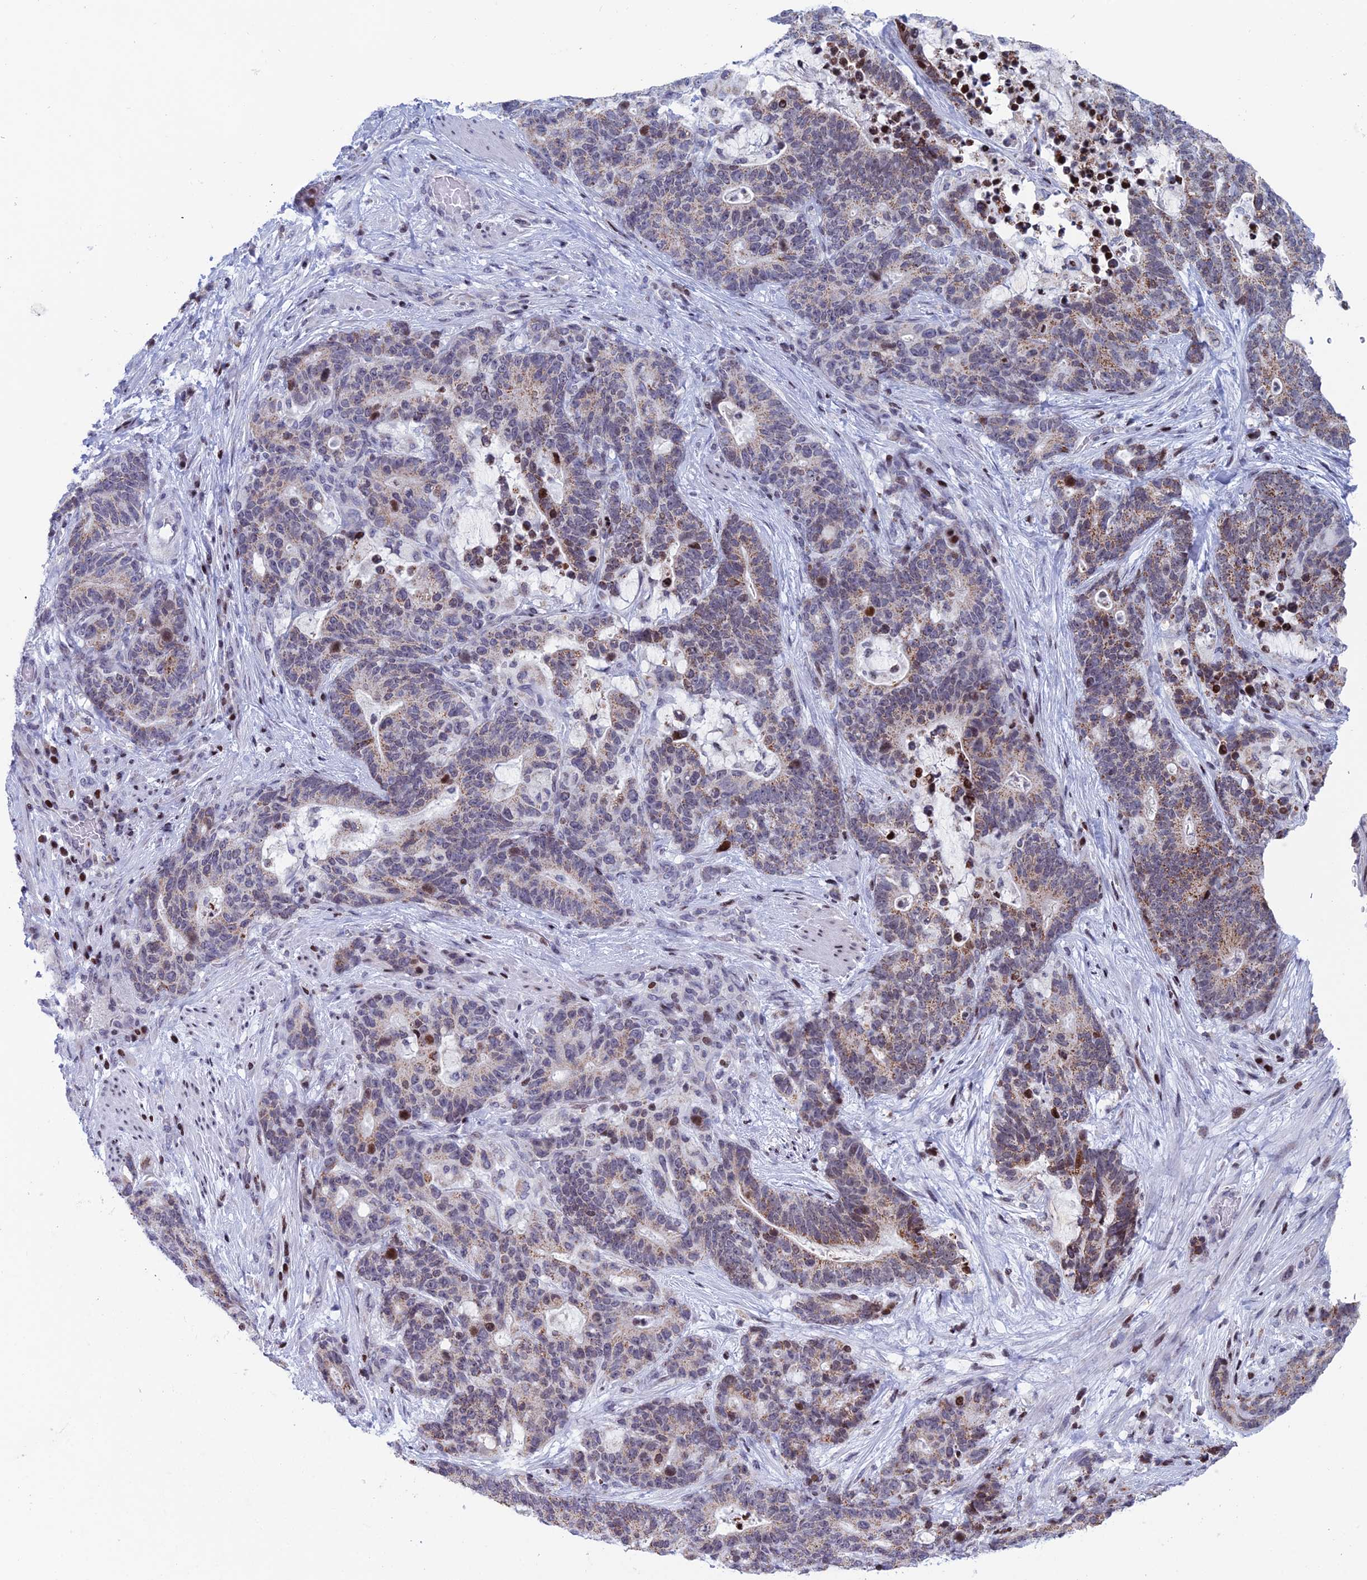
{"staining": {"intensity": "moderate", "quantity": "<25%", "location": "cytoplasmic/membranous,nuclear"}, "tissue": "stomach cancer", "cell_type": "Tumor cells", "image_type": "cancer", "snomed": [{"axis": "morphology", "description": "Normal tissue, NOS"}, {"axis": "morphology", "description": "Adenocarcinoma, NOS"}, {"axis": "topography", "description": "Stomach"}], "caption": "Immunohistochemistry histopathology image of human adenocarcinoma (stomach) stained for a protein (brown), which demonstrates low levels of moderate cytoplasmic/membranous and nuclear expression in approximately <25% of tumor cells.", "gene": "AFF3", "patient": {"sex": "female", "age": 64}}